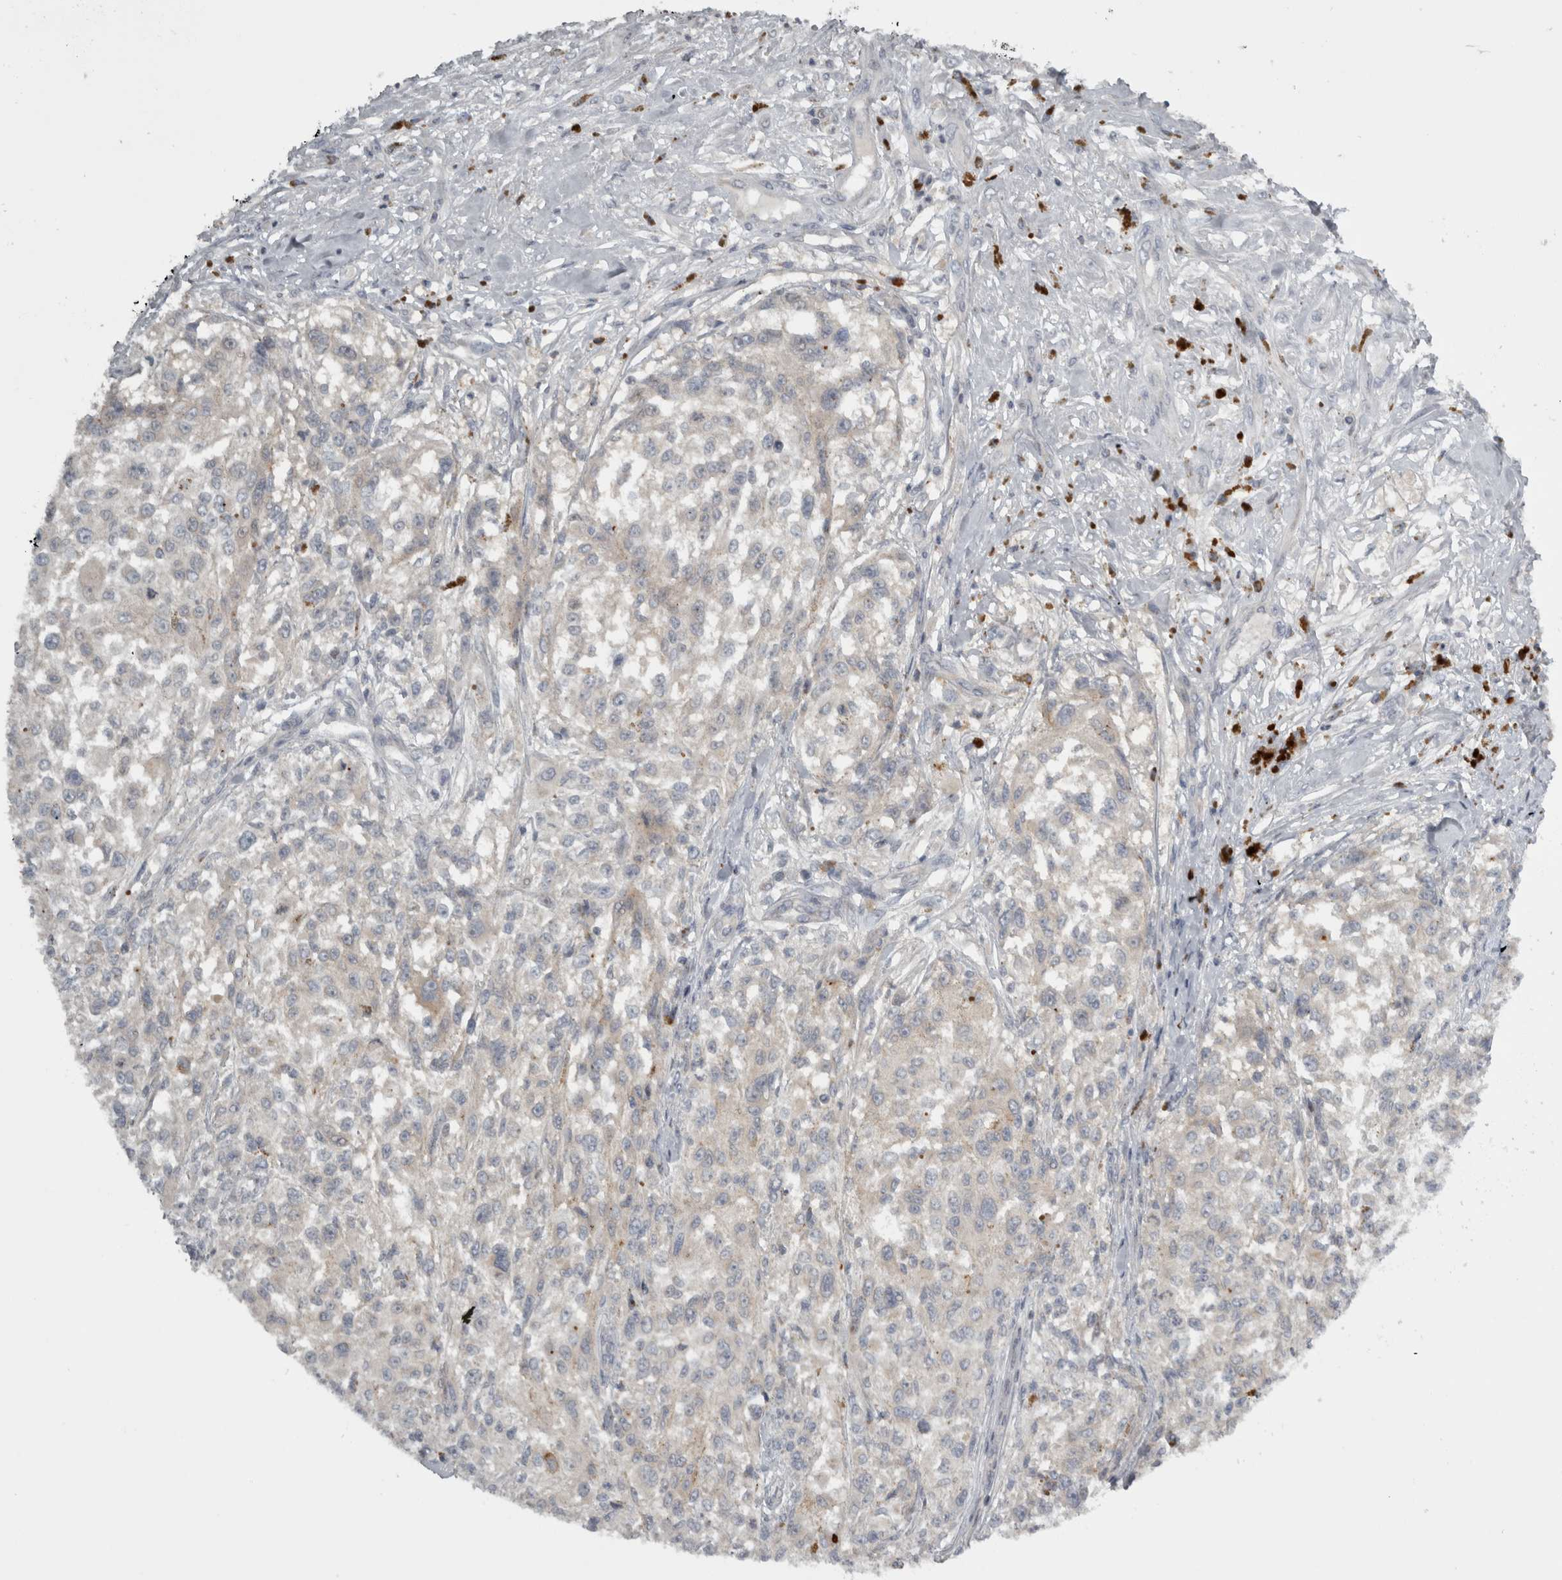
{"staining": {"intensity": "negative", "quantity": "none", "location": "none"}, "tissue": "melanoma", "cell_type": "Tumor cells", "image_type": "cancer", "snomed": [{"axis": "morphology", "description": "Necrosis, NOS"}, {"axis": "morphology", "description": "Malignant melanoma, NOS"}, {"axis": "topography", "description": "Skin"}], "caption": "DAB (3,3'-diaminobenzidine) immunohistochemical staining of human malignant melanoma displays no significant expression in tumor cells.", "gene": "SLCO5A1", "patient": {"sex": "female", "age": 87}}